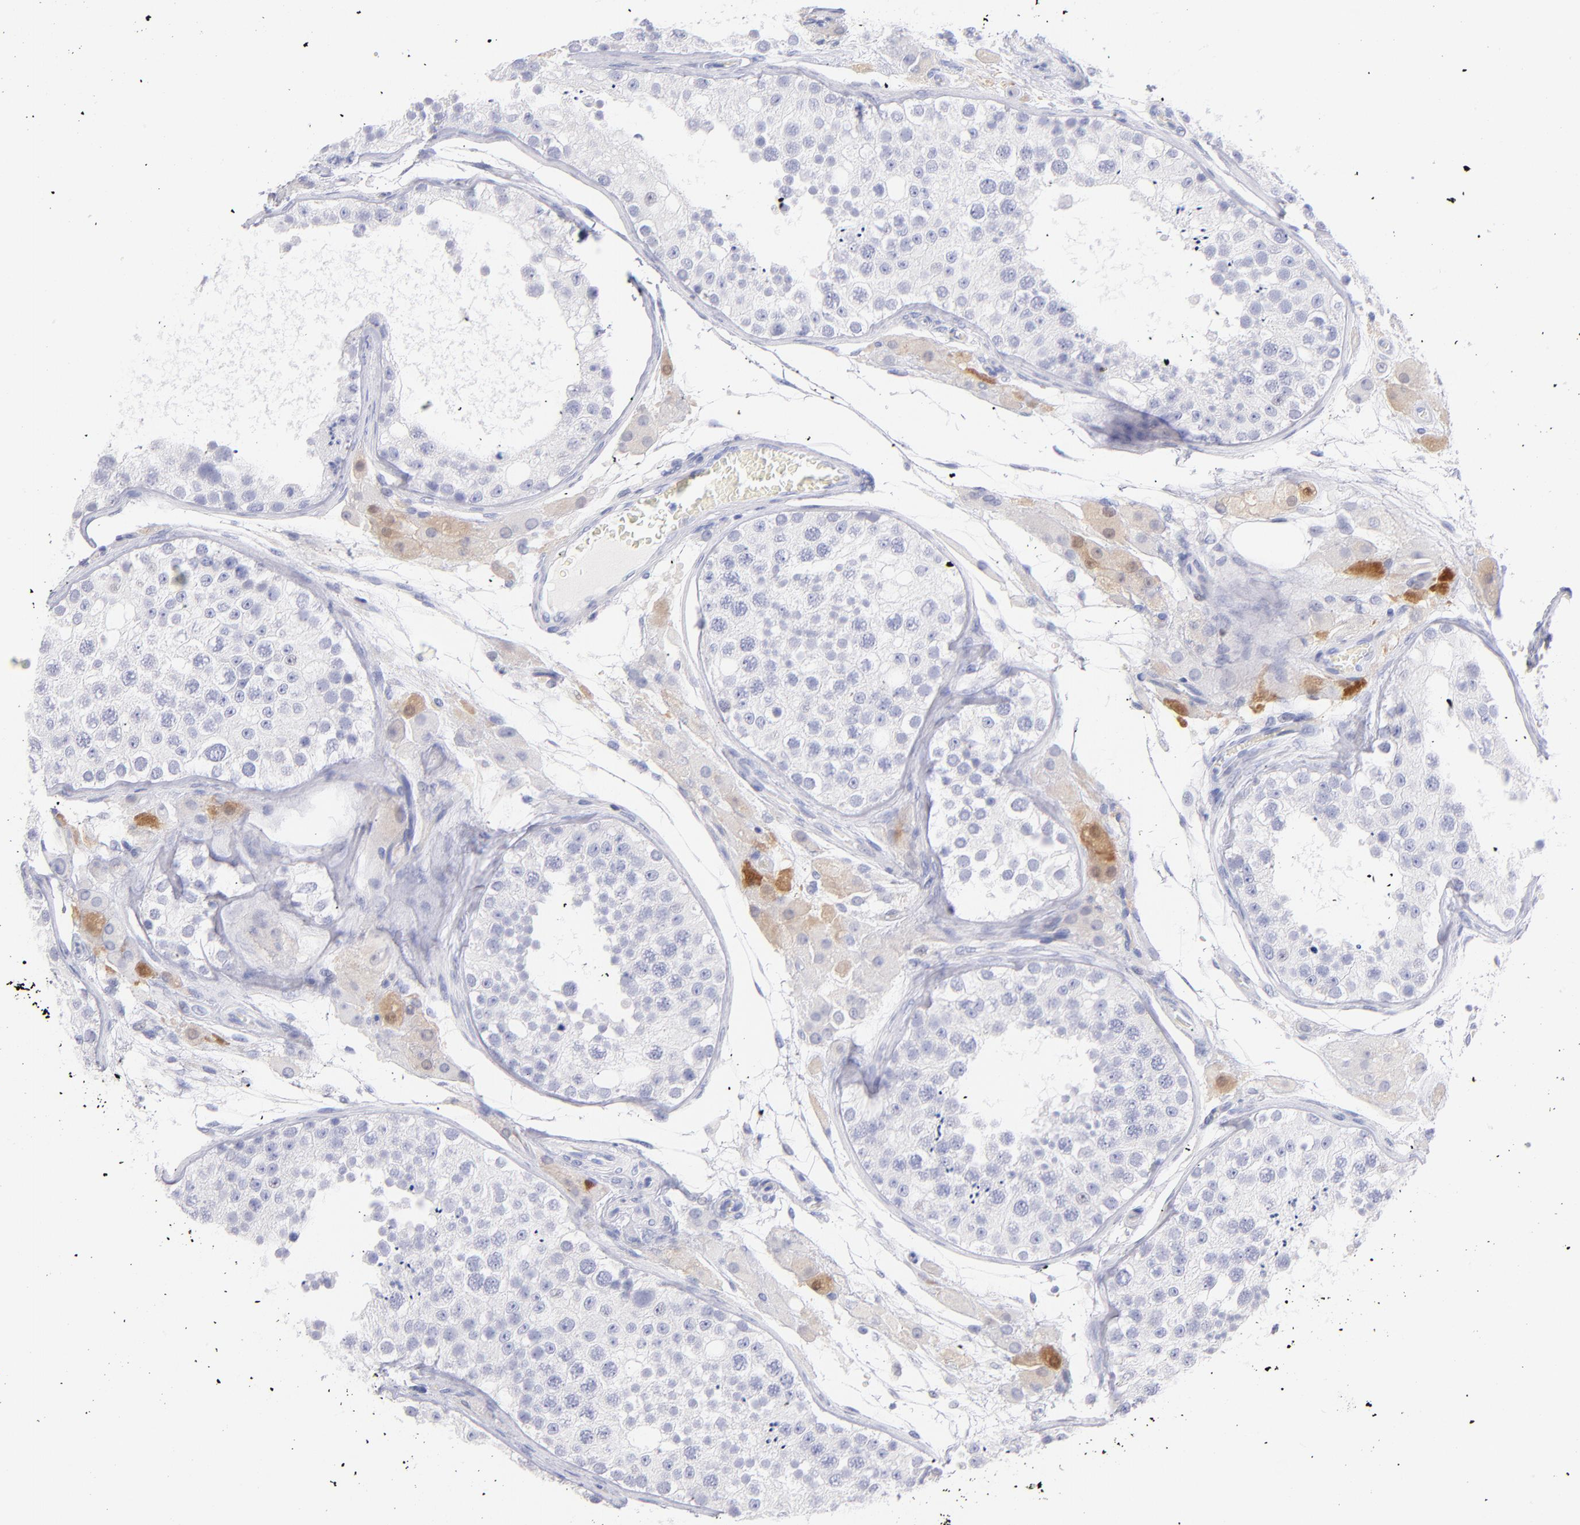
{"staining": {"intensity": "negative", "quantity": "none", "location": "none"}, "tissue": "testis", "cell_type": "Cells in seminiferous ducts", "image_type": "normal", "snomed": [{"axis": "morphology", "description": "Normal tissue, NOS"}, {"axis": "topography", "description": "Testis"}], "caption": "This photomicrograph is of unremarkable testis stained with IHC to label a protein in brown with the nuclei are counter-stained blue. There is no expression in cells in seminiferous ducts.", "gene": "SCGN", "patient": {"sex": "male", "age": 26}}